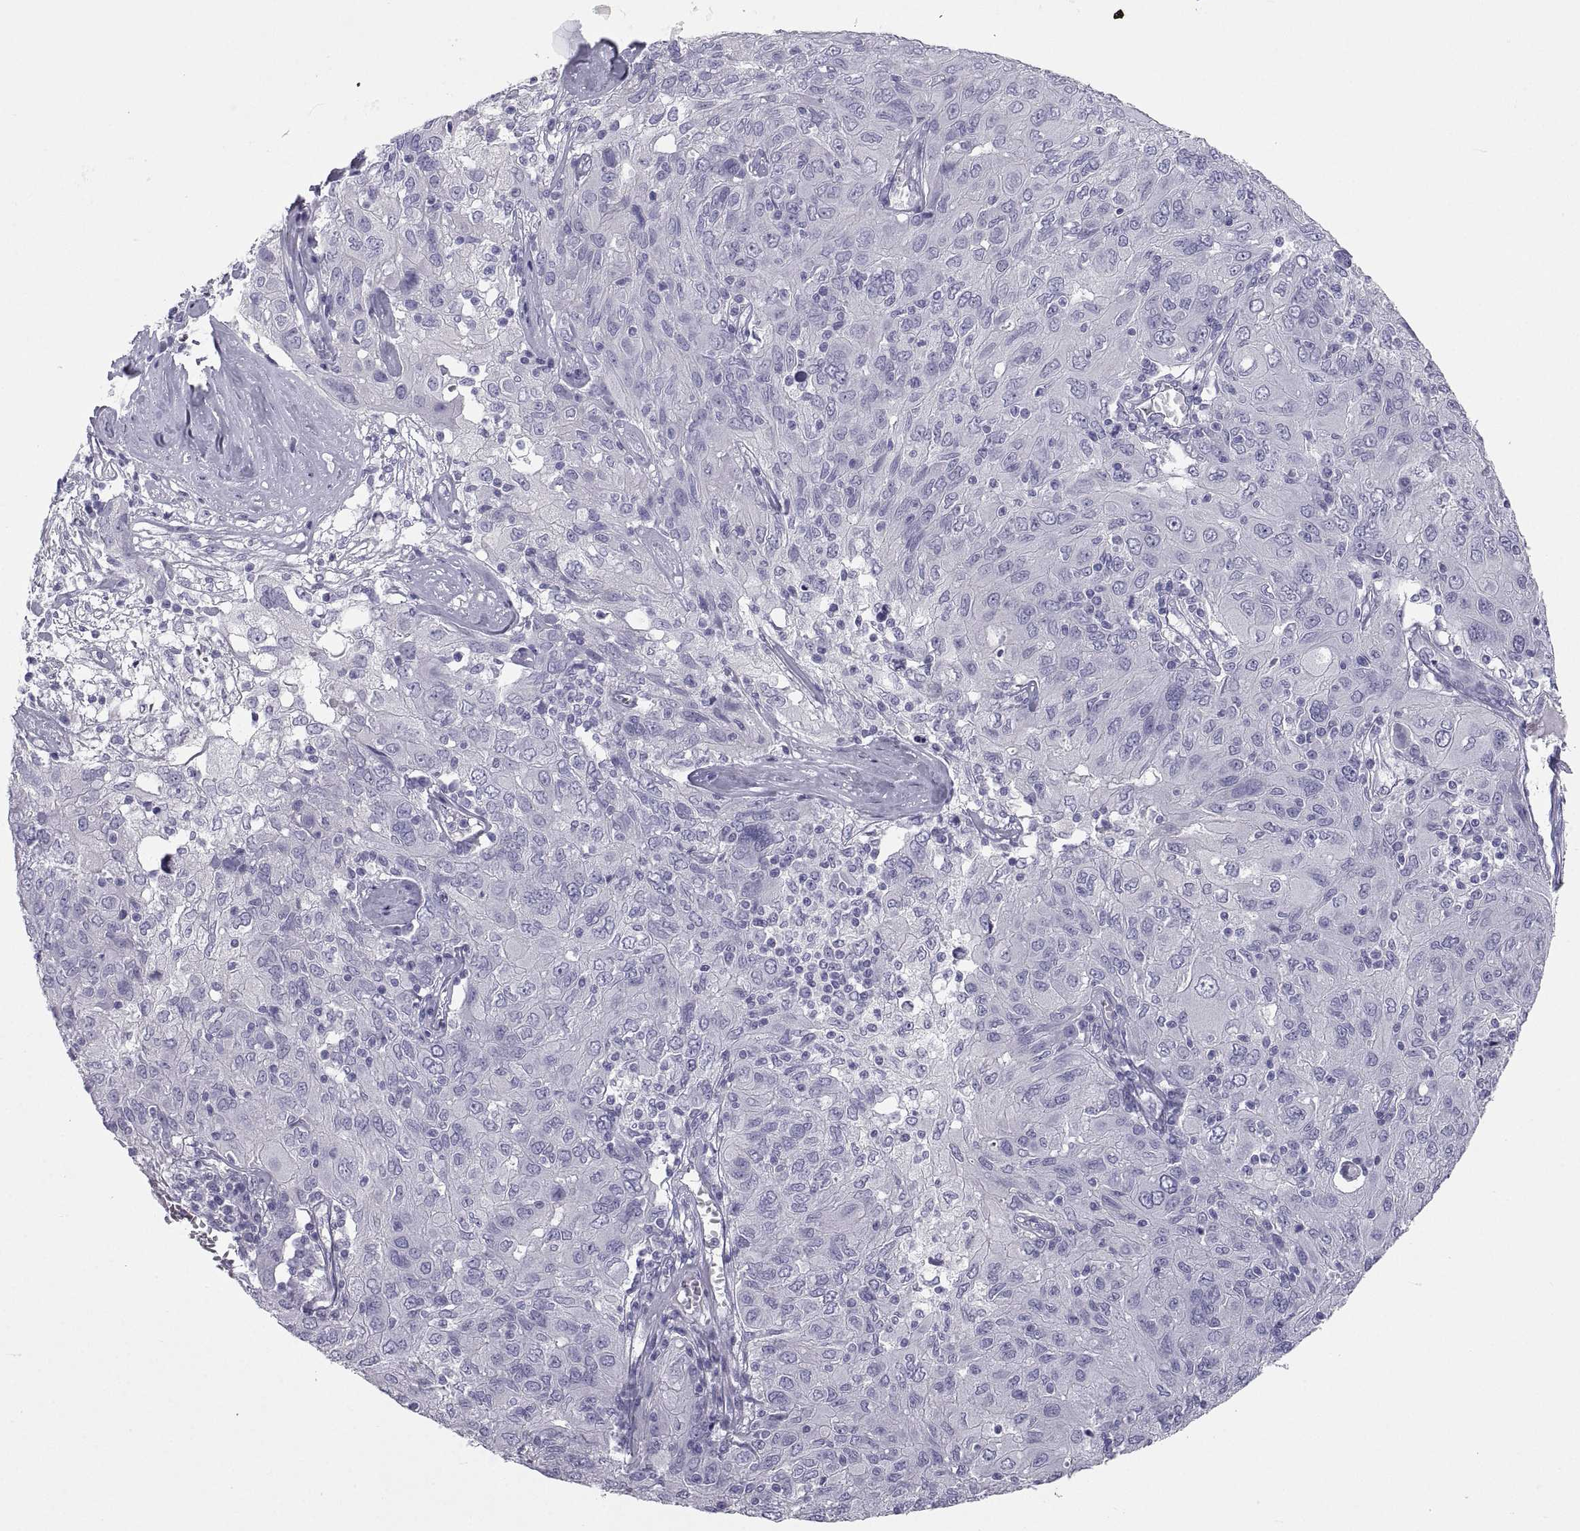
{"staining": {"intensity": "negative", "quantity": "none", "location": "none"}, "tissue": "ovarian cancer", "cell_type": "Tumor cells", "image_type": "cancer", "snomed": [{"axis": "morphology", "description": "Carcinoma, endometroid"}, {"axis": "topography", "description": "Ovary"}], "caption": "DAB immunohistochemical staining of ovarian cancer displays no significant staining in tumor cells. (DAB (3,3'-diaminobenzidine) IHC with hematoxylin counter stain).", "gene": "PCSK1N", "patient": {"sex": "female", "age": 50}}